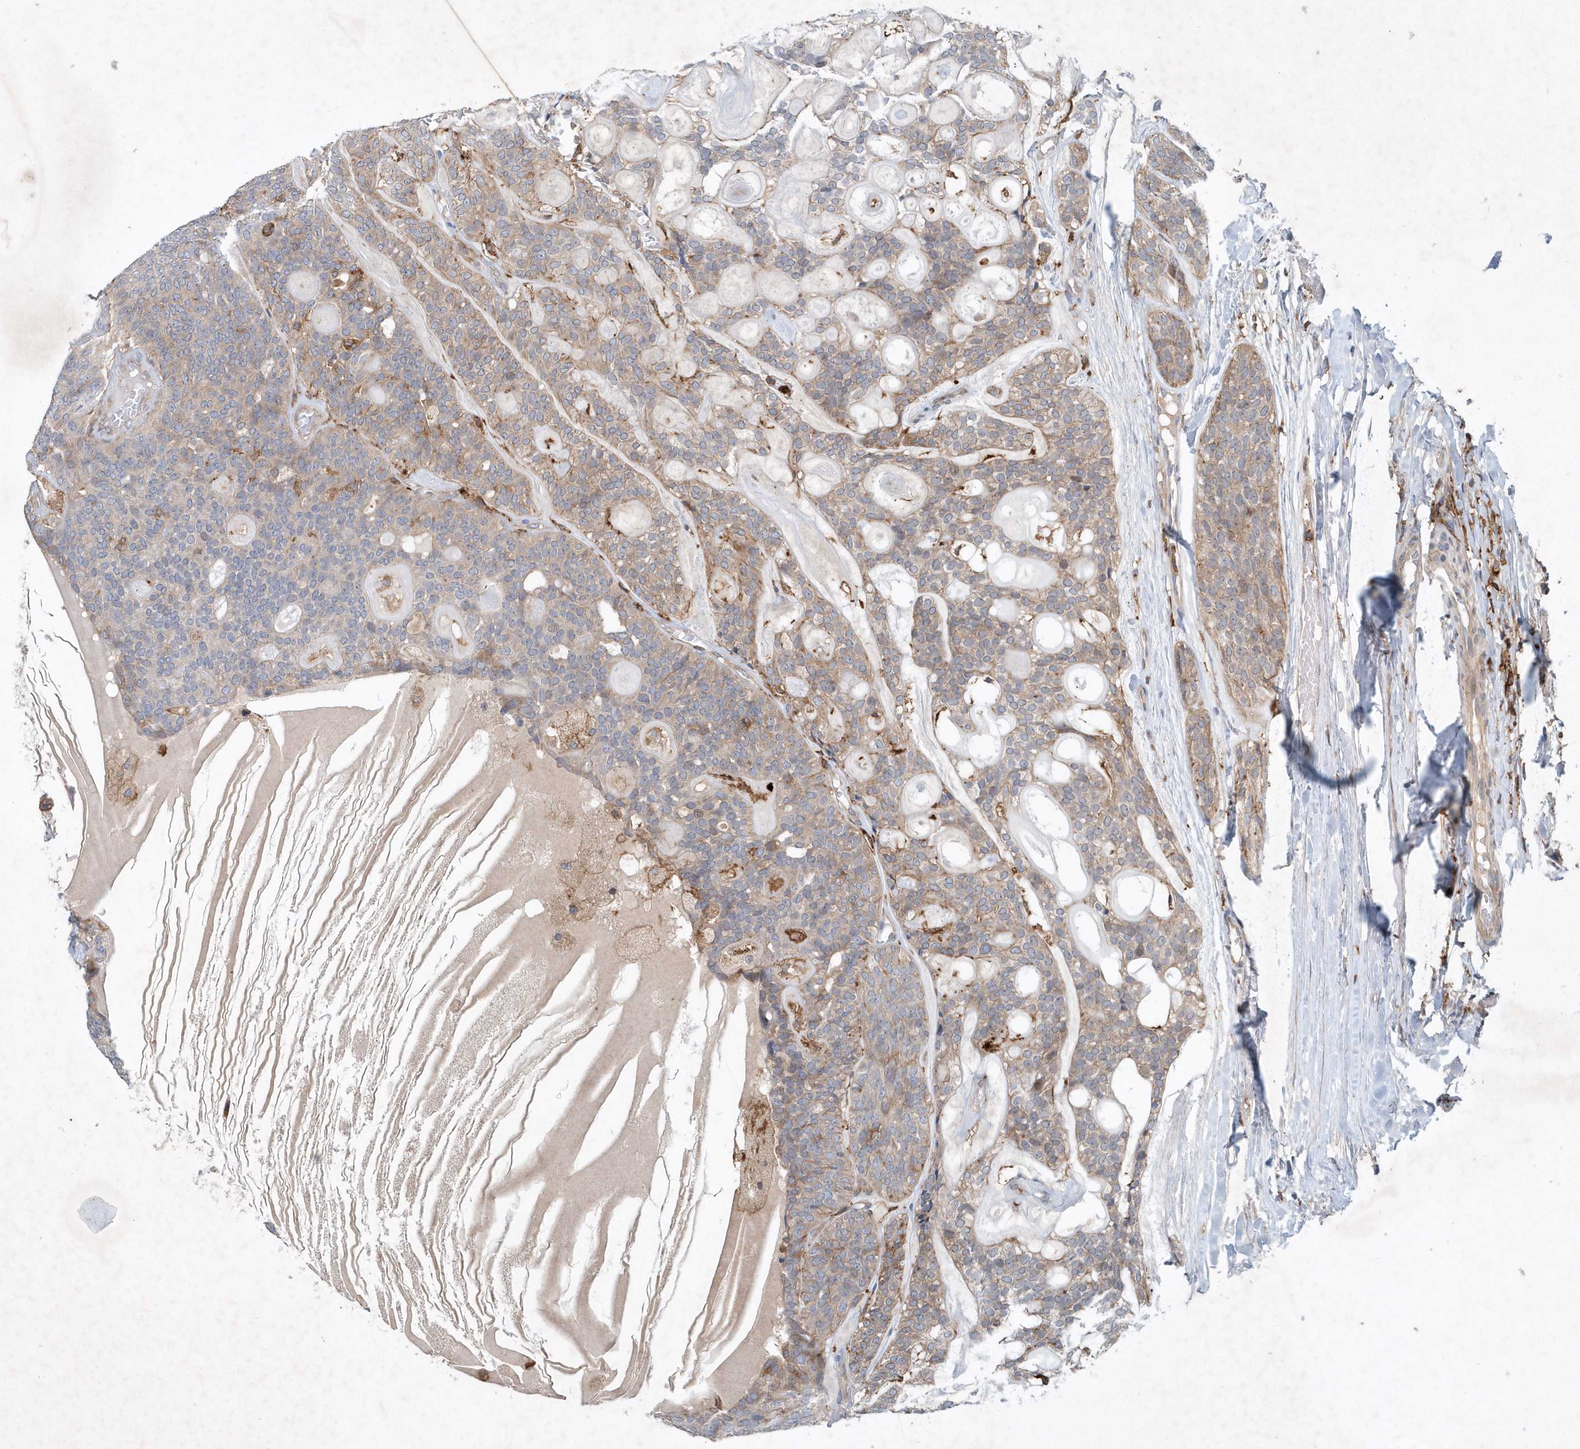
{"staining": {"intensity": "weak", "quantity": "25%-75%", "location": "cytoplasmic/membranous"}, "tissue": "head and neck cancer", "cell_type": "Tumor cells", "image_type": "cancer", "snomed": [{"axis": "morphology", "description": "Adenocarcinoma, NOS"}, {"axis": "topography", "description": "Head-Neck"}], "caption": "Immunohistochemical staining of head and neck cancer (adenocarcinoma) demonstrates low levels of weak cytoplasmic/membranous positivity in about 25%-75% of tumor cells.", "gene": "P2RY10", "patient": {"sex": "male", "age": 66}}